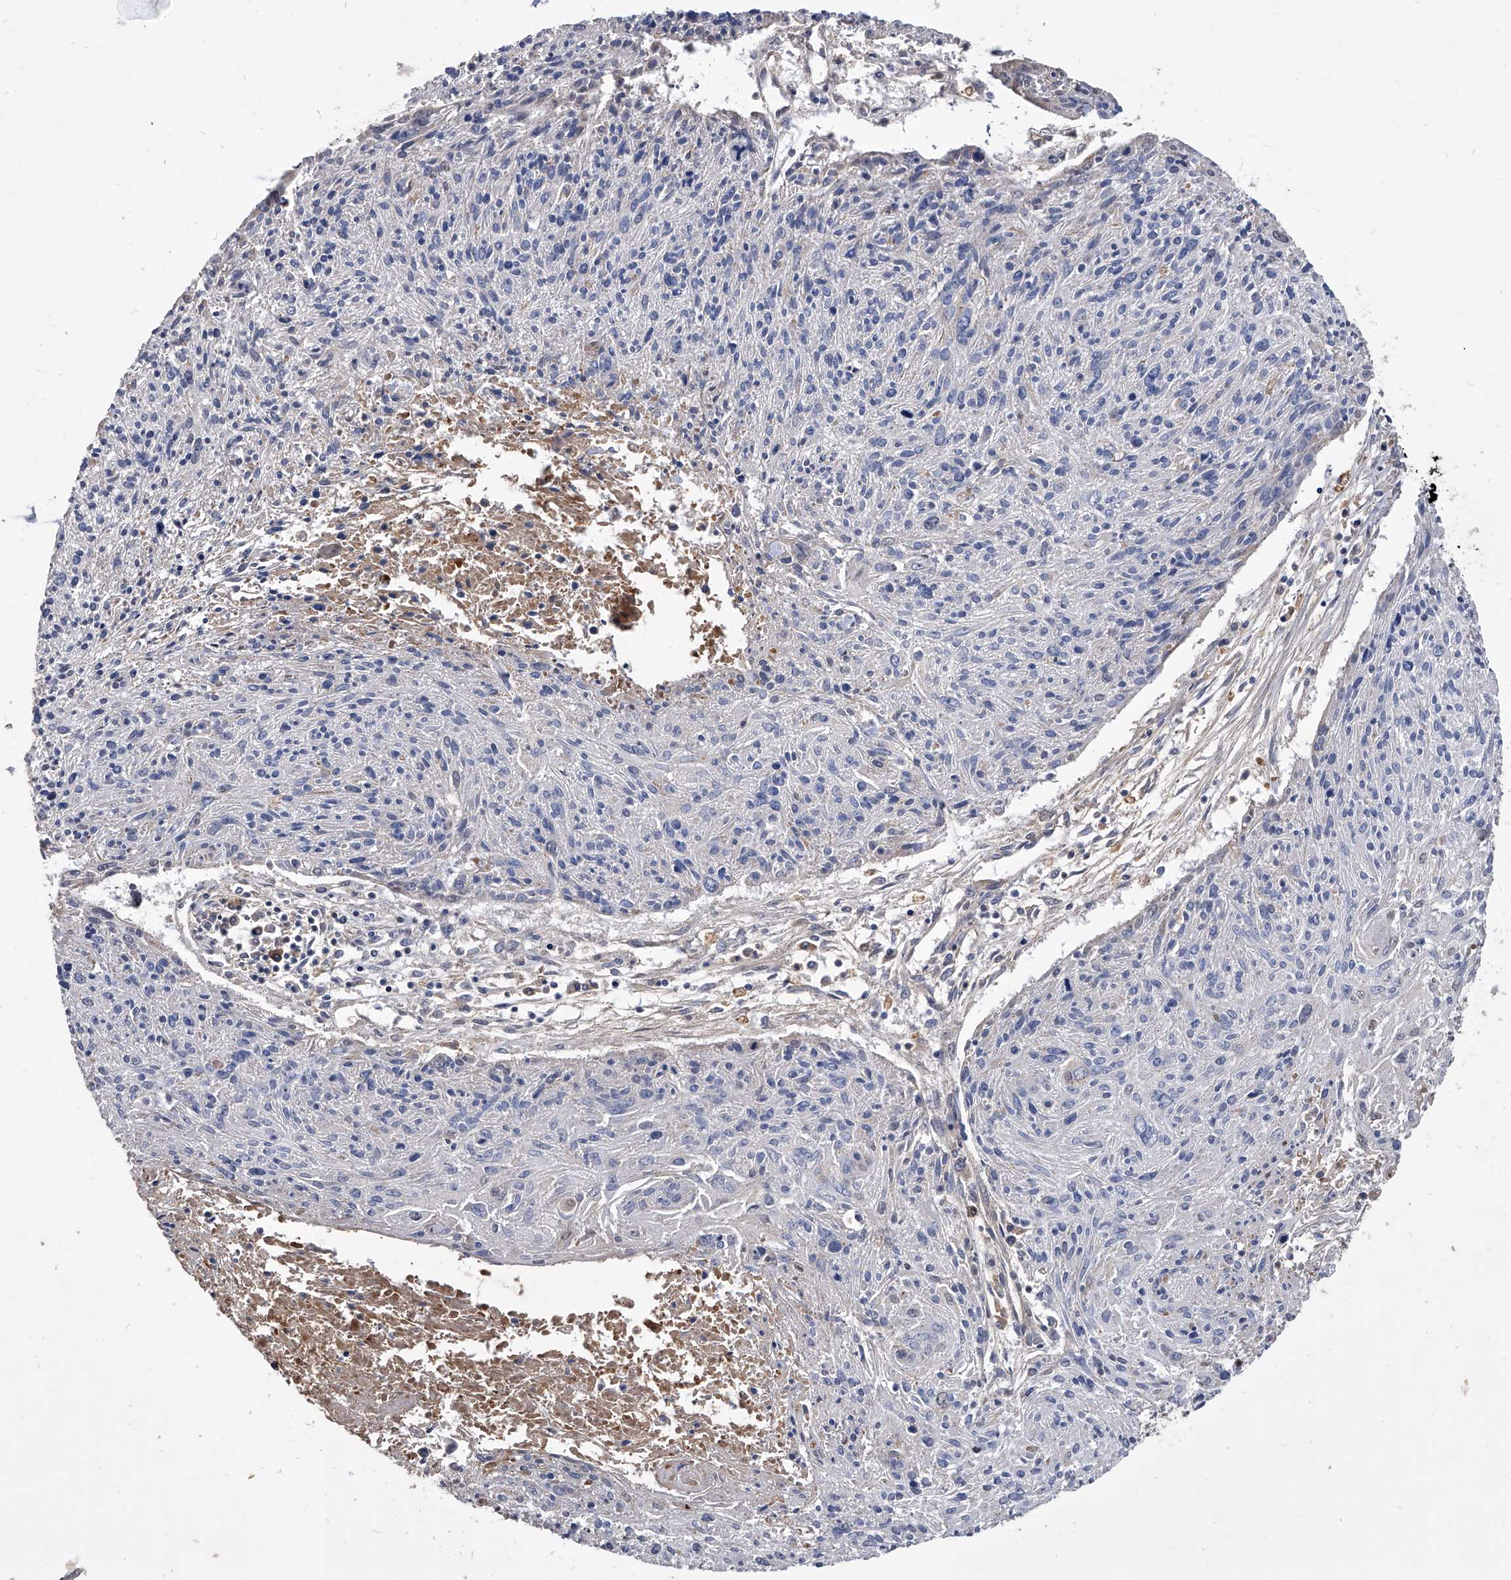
{"staining": {"intensity": "negative", "quantity": "none", "location": "none"}, "tissue": "cervical cancer", "cell_type": "Tumor cells", "image_type": "cancer", "snomed": [{"axis": "morphology", "description": "Squamous cell carcinoma, NOS"}, {"axis": "topography", "description": "Cervix"}], "caption": "Human cervical cancer stained for a protein using immunohistochemistry displays no expression in tumor cells.", "gene": "NRP1", "patient": {"sex": "female", "age": 51}}